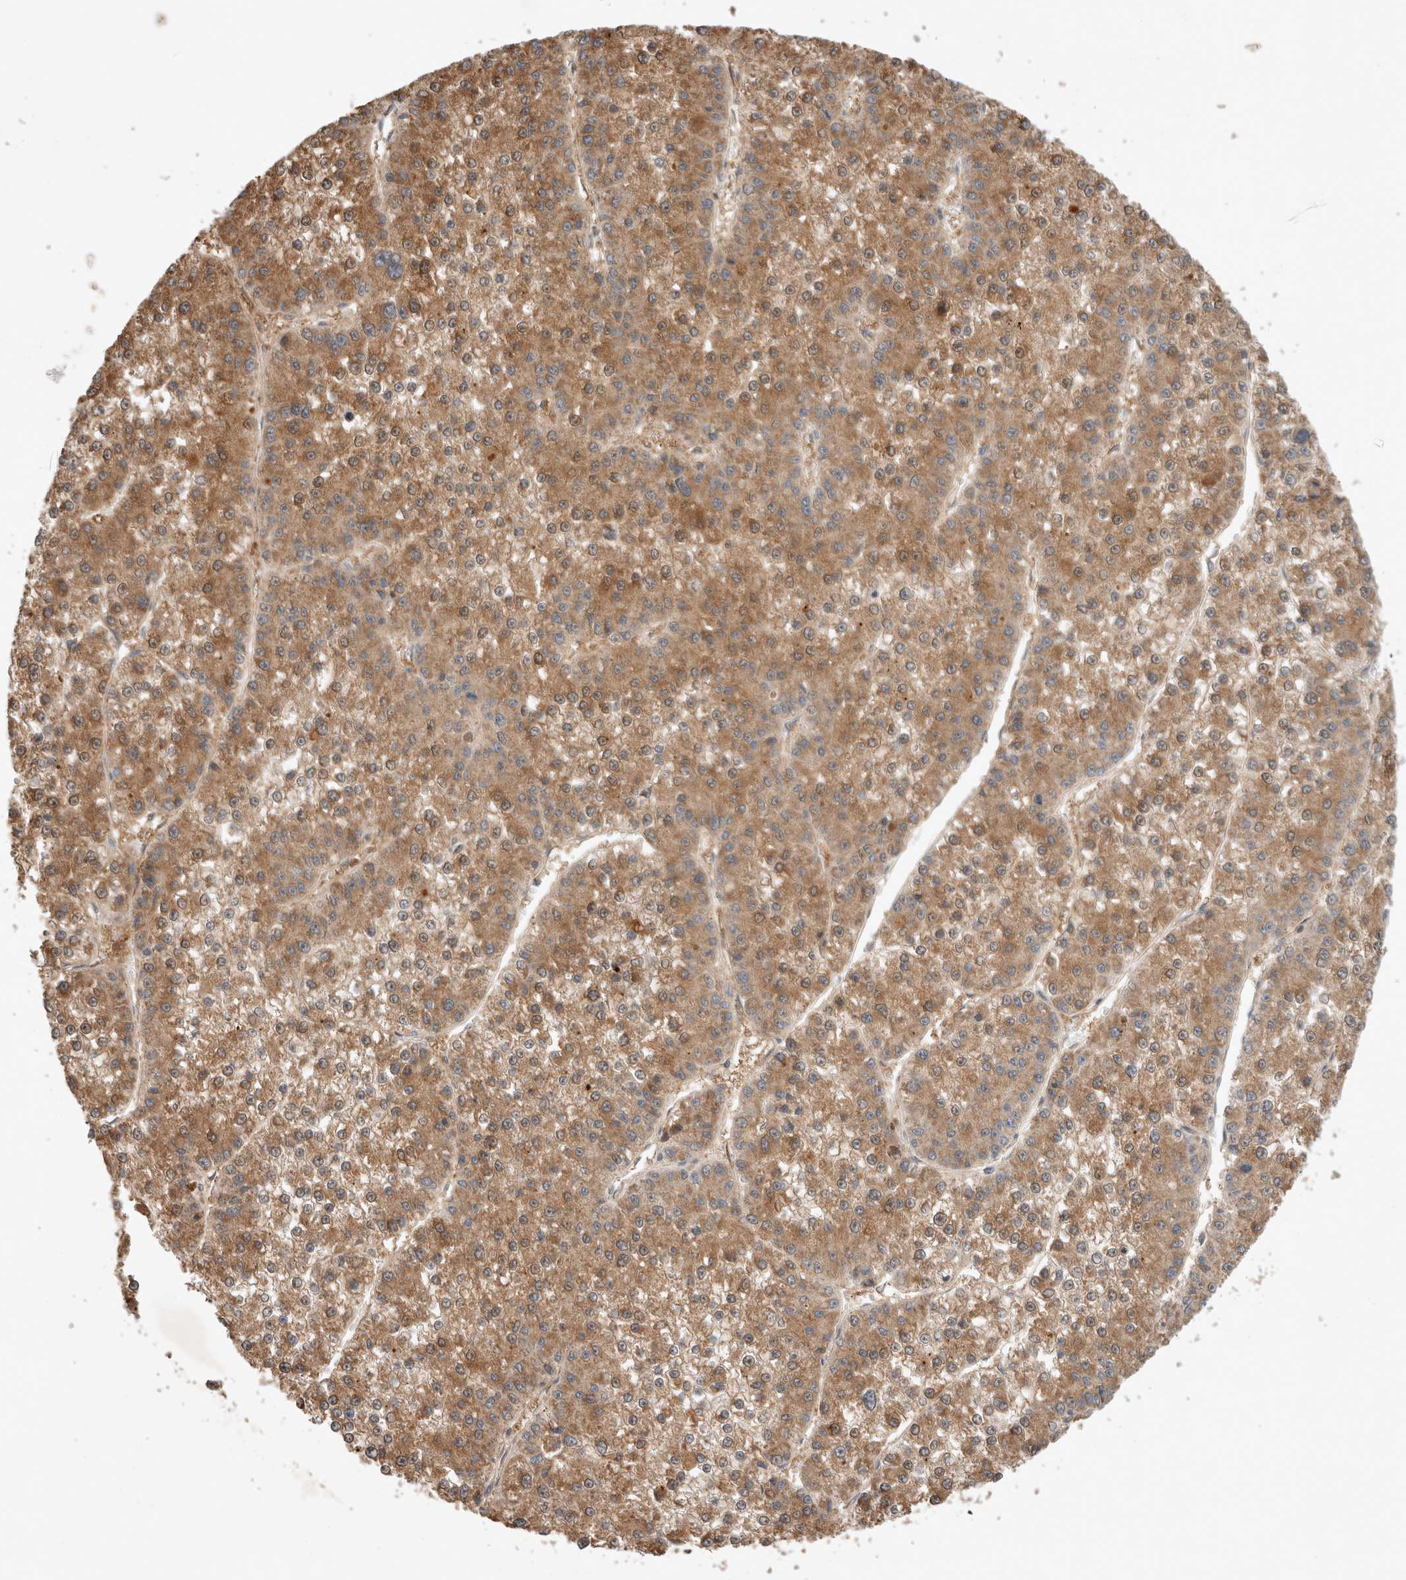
{"staining": {"intensity": "moderate", "quantity": ">75%", "location": "cytoplasmic/membranous"}, "tissue": "liver cancer", "cell_type": "Tumor cells", "image_type": "cancer", "snomed": [{"axis": "morphology", "description": "Carcinoma, Hepatocellular, NOS"}, {"axis": "topography", "description": "Liver"}], "caption": "Human hepatocellular carcinoma (liver) stained for a protein (brown) displays moderate cytoplasmic/membranous positive positivity in about >75% of tumor cells.", "gene": "SERAC1", "patient": {"sex": "female", "age": 73}}